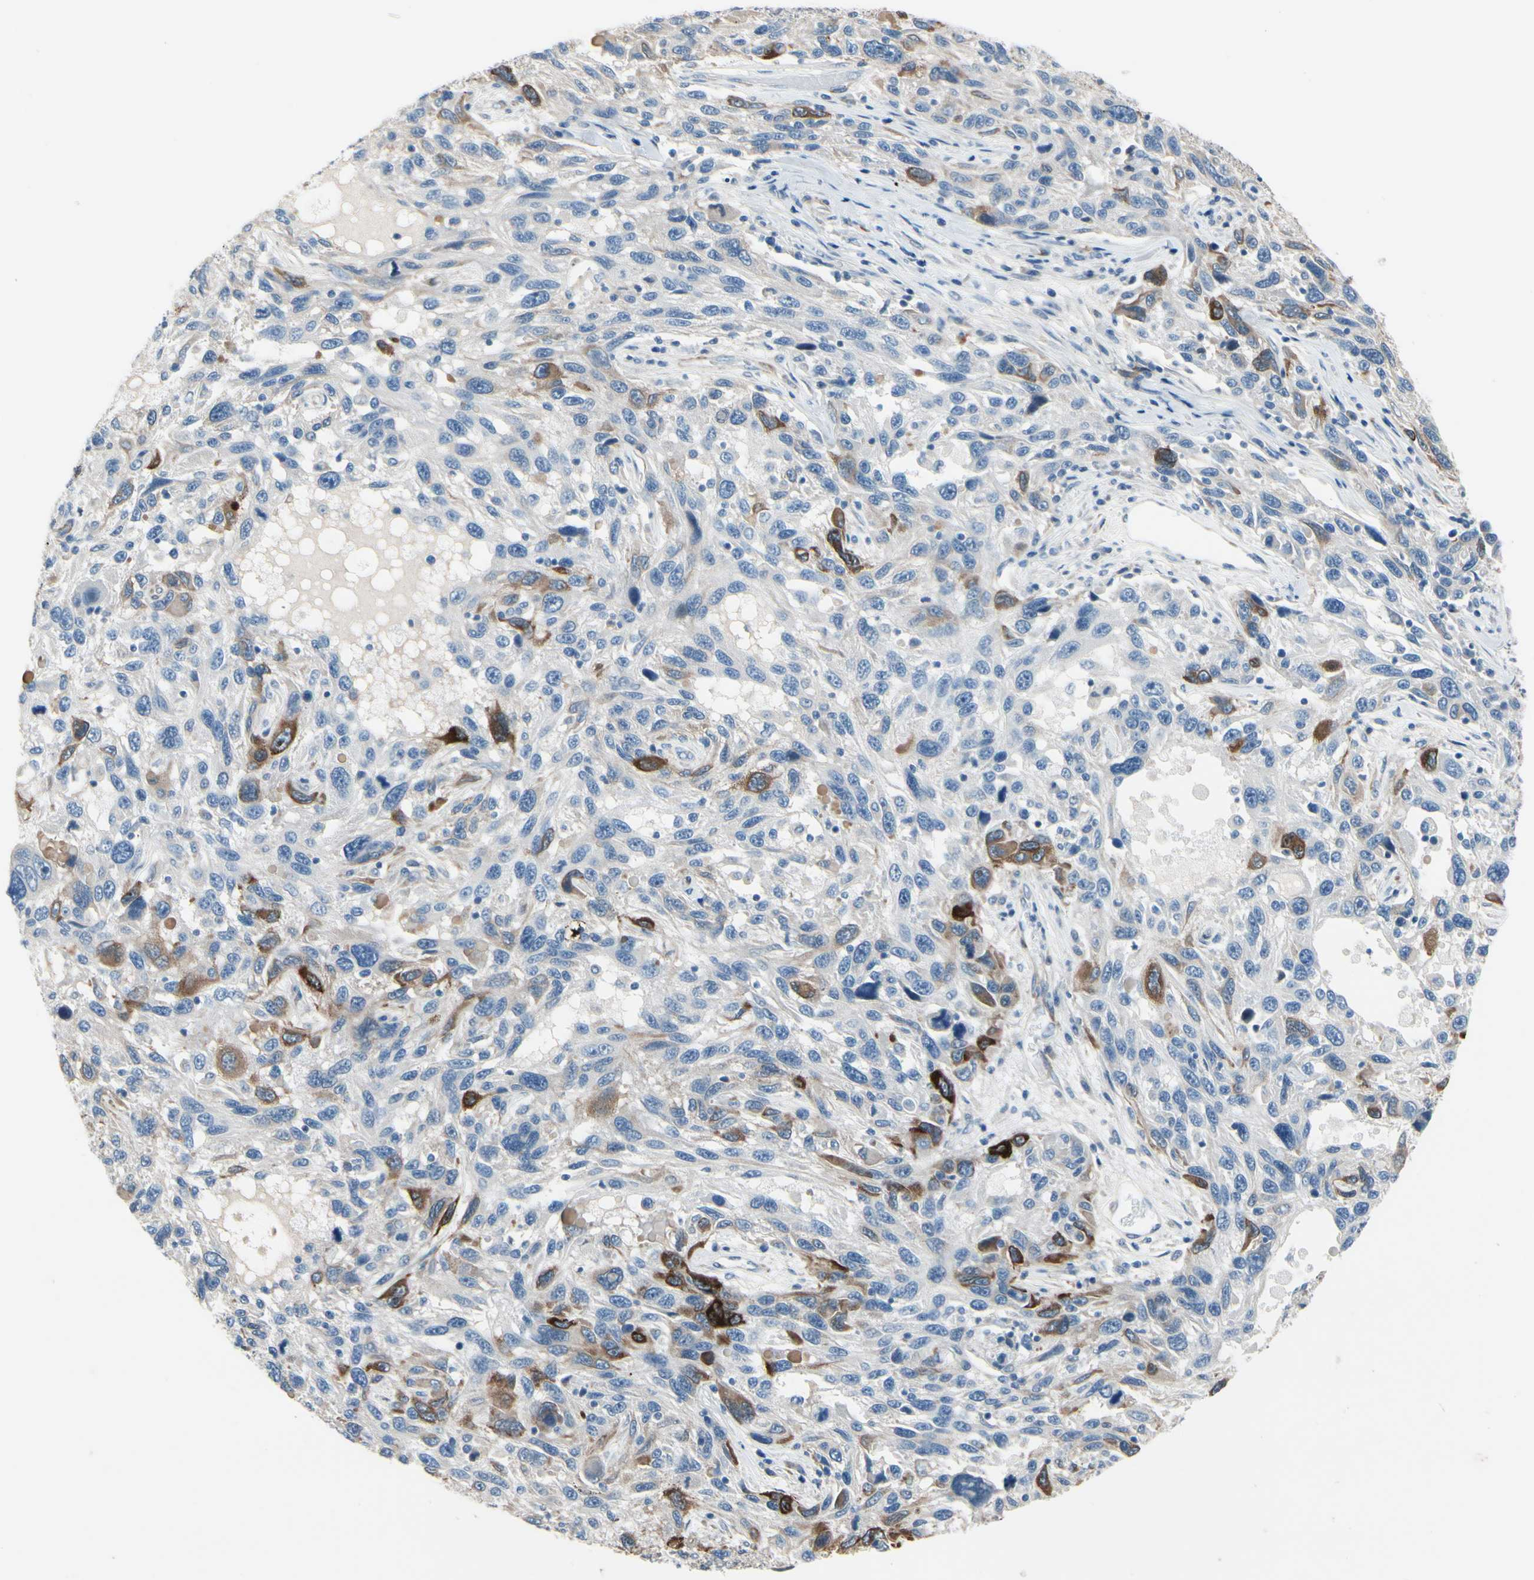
{"staining": {"intensity": "strong", "quantity": "<25%", "location": "cytoplasmic/membranous"}, "tissue": "melanoma", "cell_type": "Tumor cells", "image_type": "cancer", "snomed": [{"axis": "morphology", "description": "Malignant melanoma, NOS"}, {"axis": "topography", "description": "Skin"}], "caption": "Human malignant melanoma stained with a brown dye demonstrates strong cytoplasmic/membranous positive expression in approximately <25% of tumor cells.", "gene": "MAP2", "patient": {"sex": "male", "age": 53}}